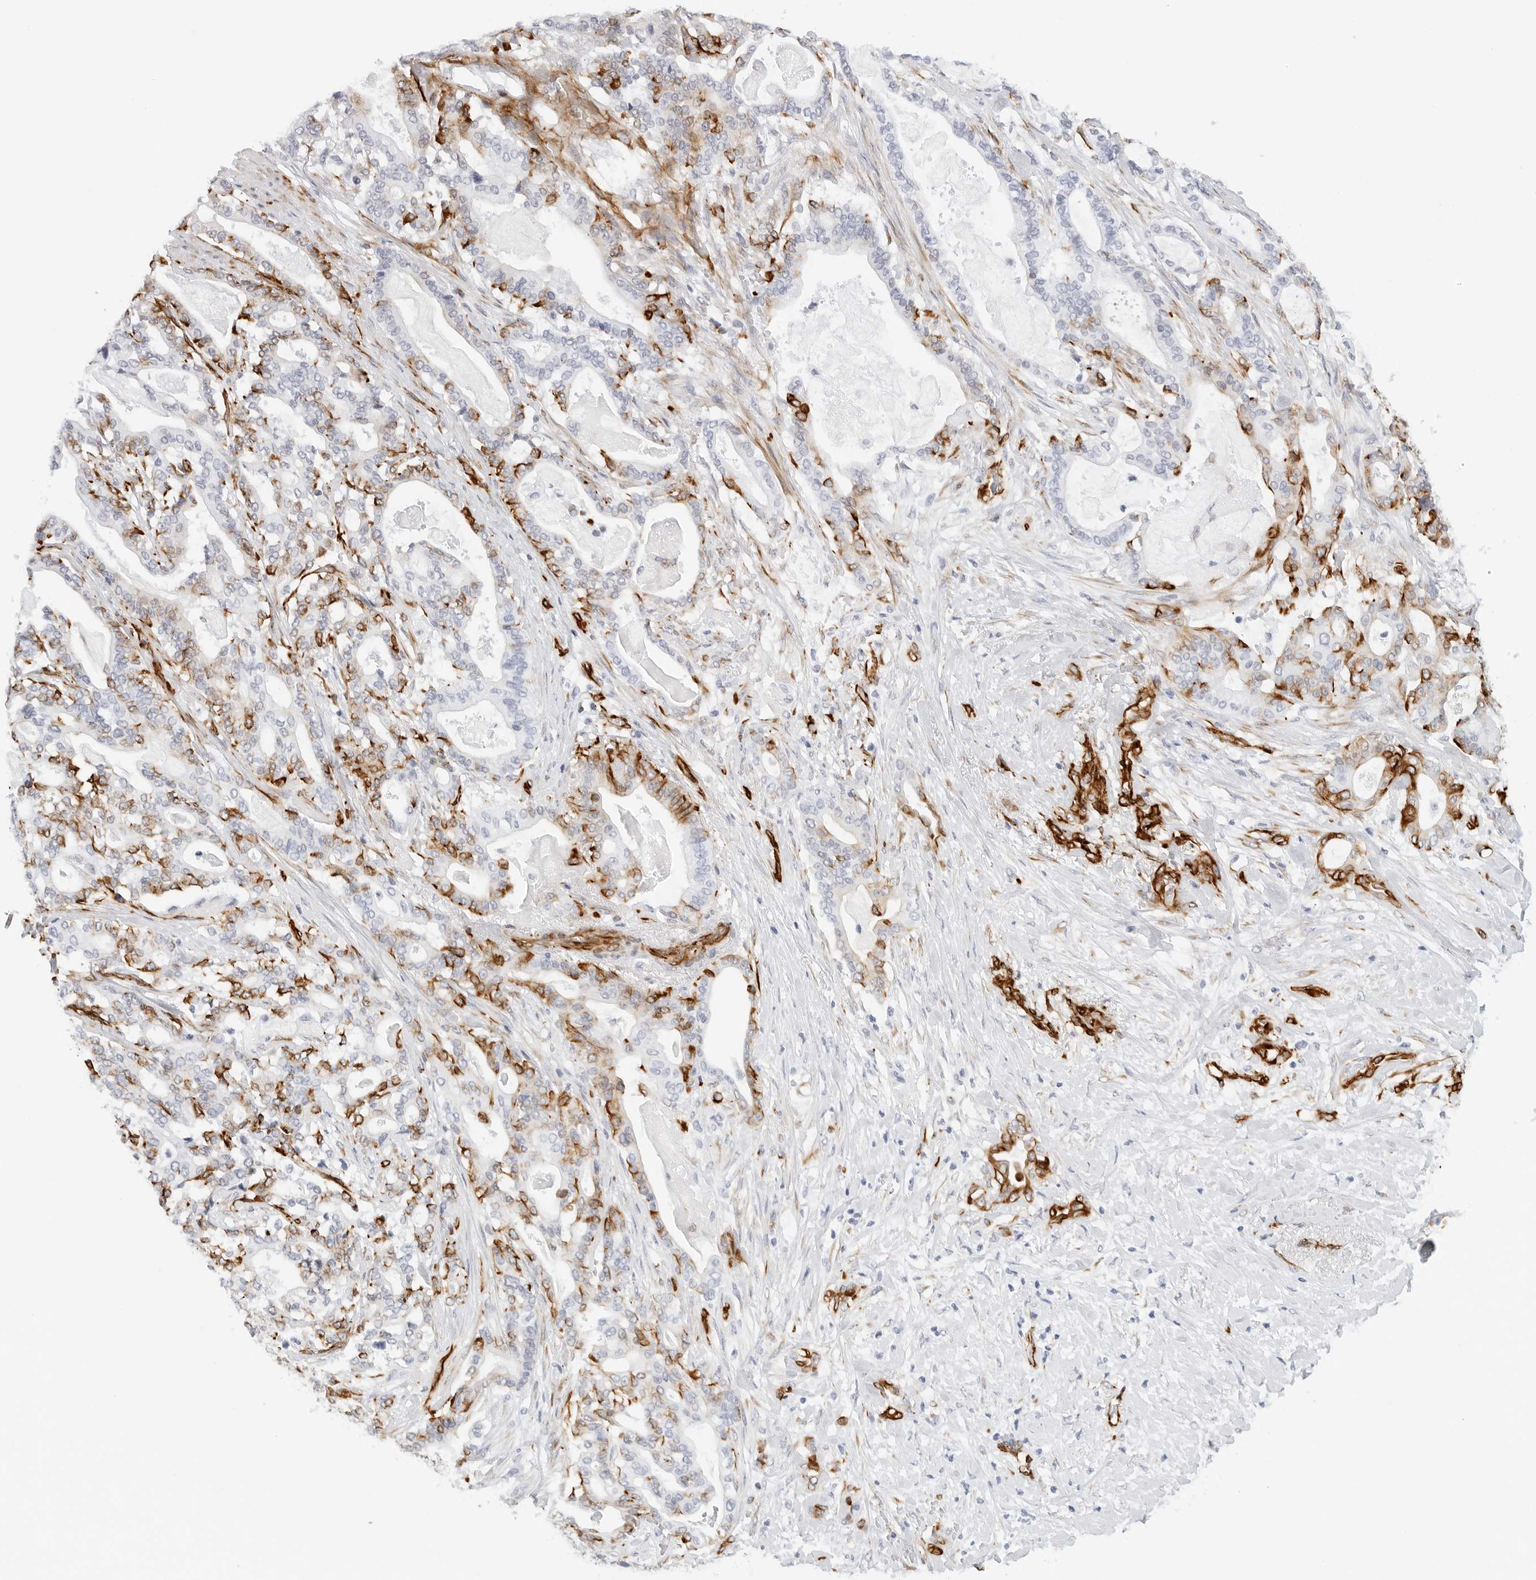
{"staining": {"intensity": "strong", "quantity": "<25%", "location": "cytoplasmic/membranous"}, "tissue": "pancreatic cancer", "cell_type": "Tumor cells", "image_type": "cancer", "snomed": [{"axis": "morphology", "description": "Adenocarcinoma, NOS"}, {"axis": "topography", "description": "Pancreas"}], "caption": "Immunohistochemistry (IHC) histopathology image of pancreatic adenocarcinoma stained for a protein (brown), which exhibits medium levels of strong cytoplasmic/membranous positivity in about <25% of tumor cells.", "gene": "NES", "patient": {"sex": "male", "age": 63}}